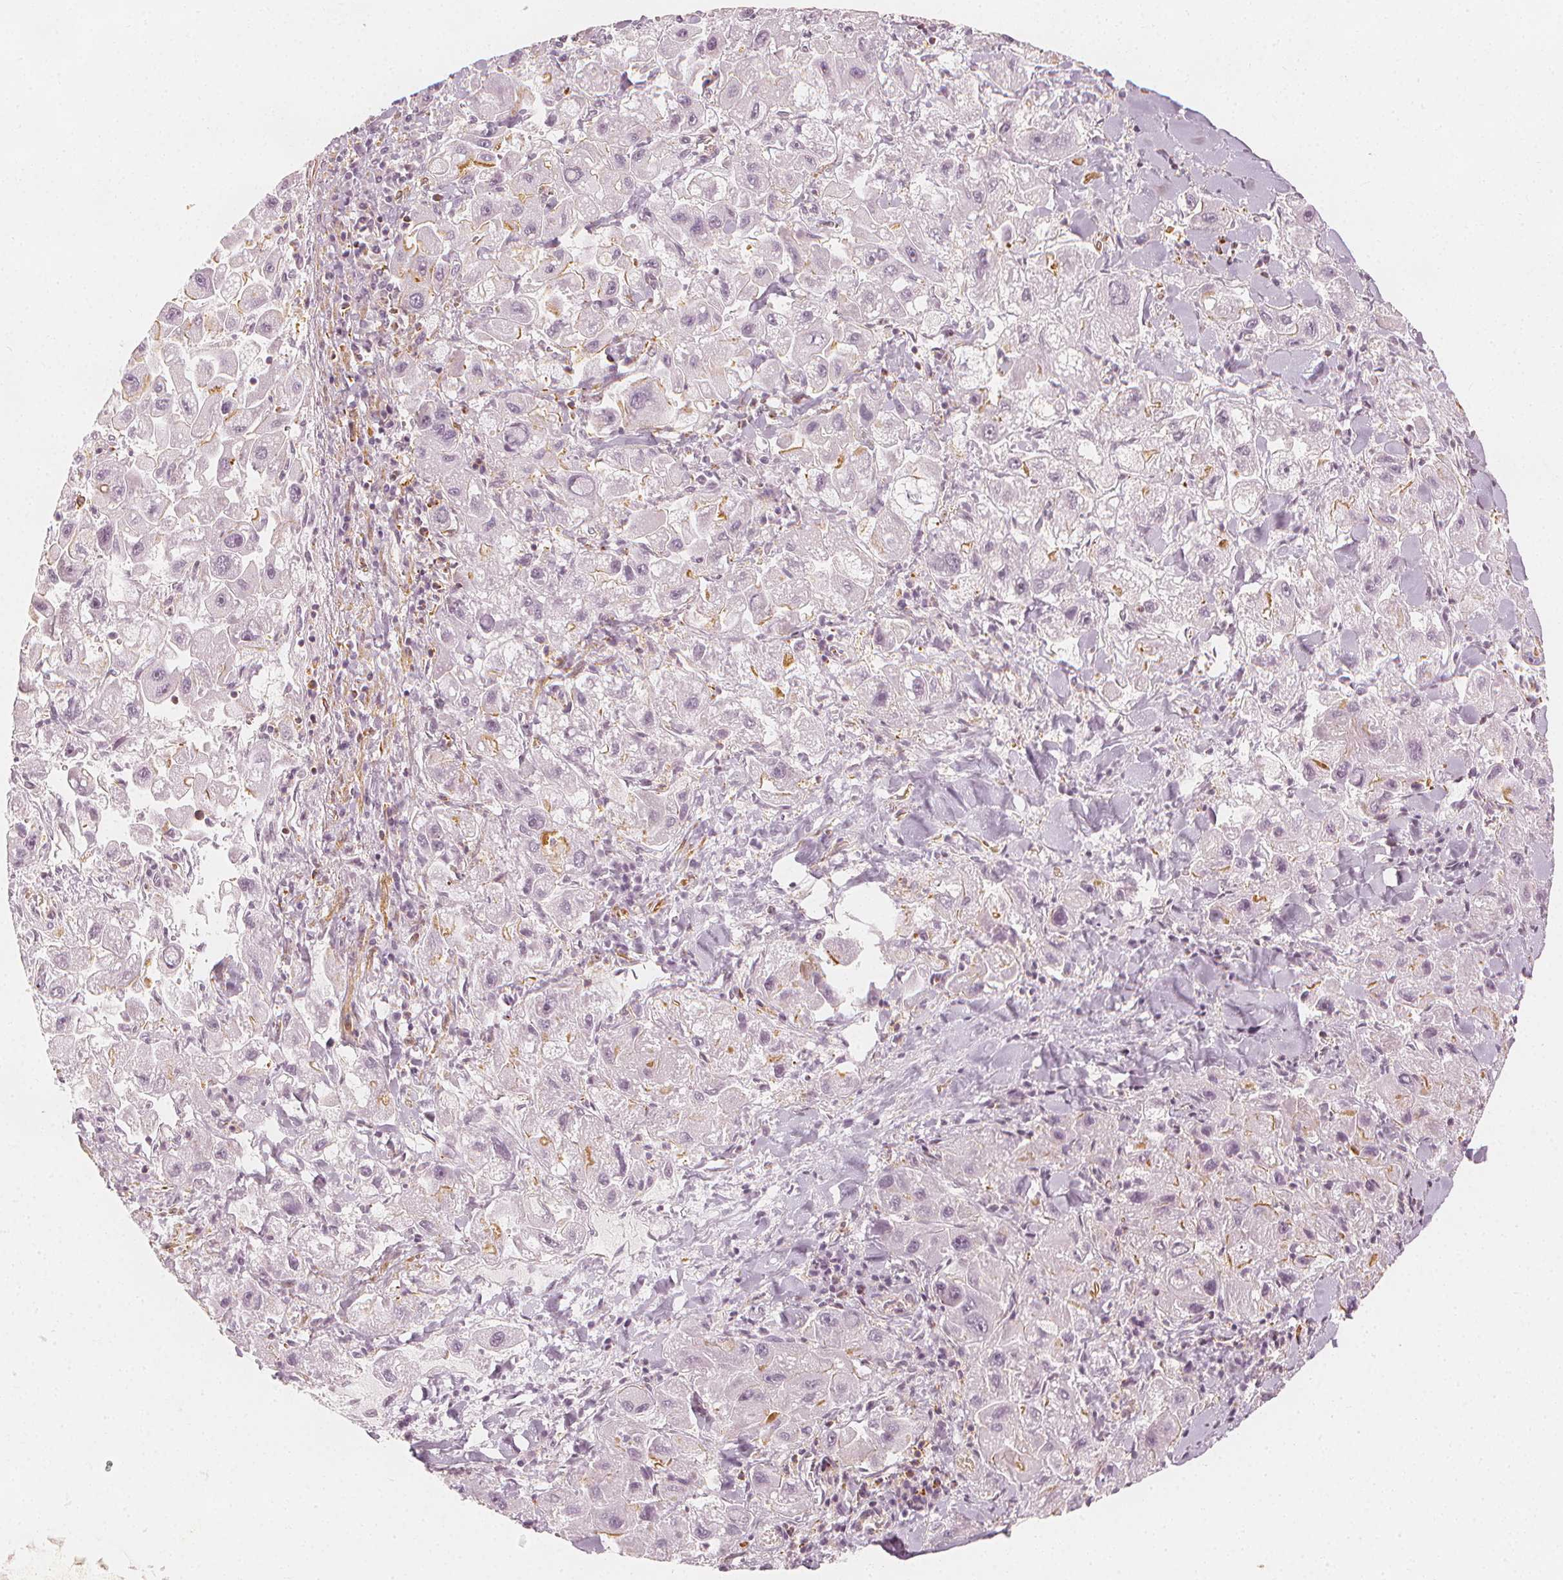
{"staining": {"intensity": "moderate", "quantity": "<25%", "location": "cytoplasmic/membranous"}, "tissue": "liver cancer", "cell_type": "Tumor cells", "image_type": "cancer", "snomed": [{"axis": "morphology", "description": "Carcinoma, Hepatocellular, NOS"}, {"axis": "topography", "description": "Liver"}], "caption": "Protein staining of liver hepatocellular carcinoma tissue reveals moderate cytoplasmic/membranous staining in about <25% of tumor cells. The protein is stained brown, and the nuclei are stained in blue (DAB IHC with brightfield microscopy, high magnification).", "gene": "ARHGAP26", "patient": {"sex": "male", "age": 24}}